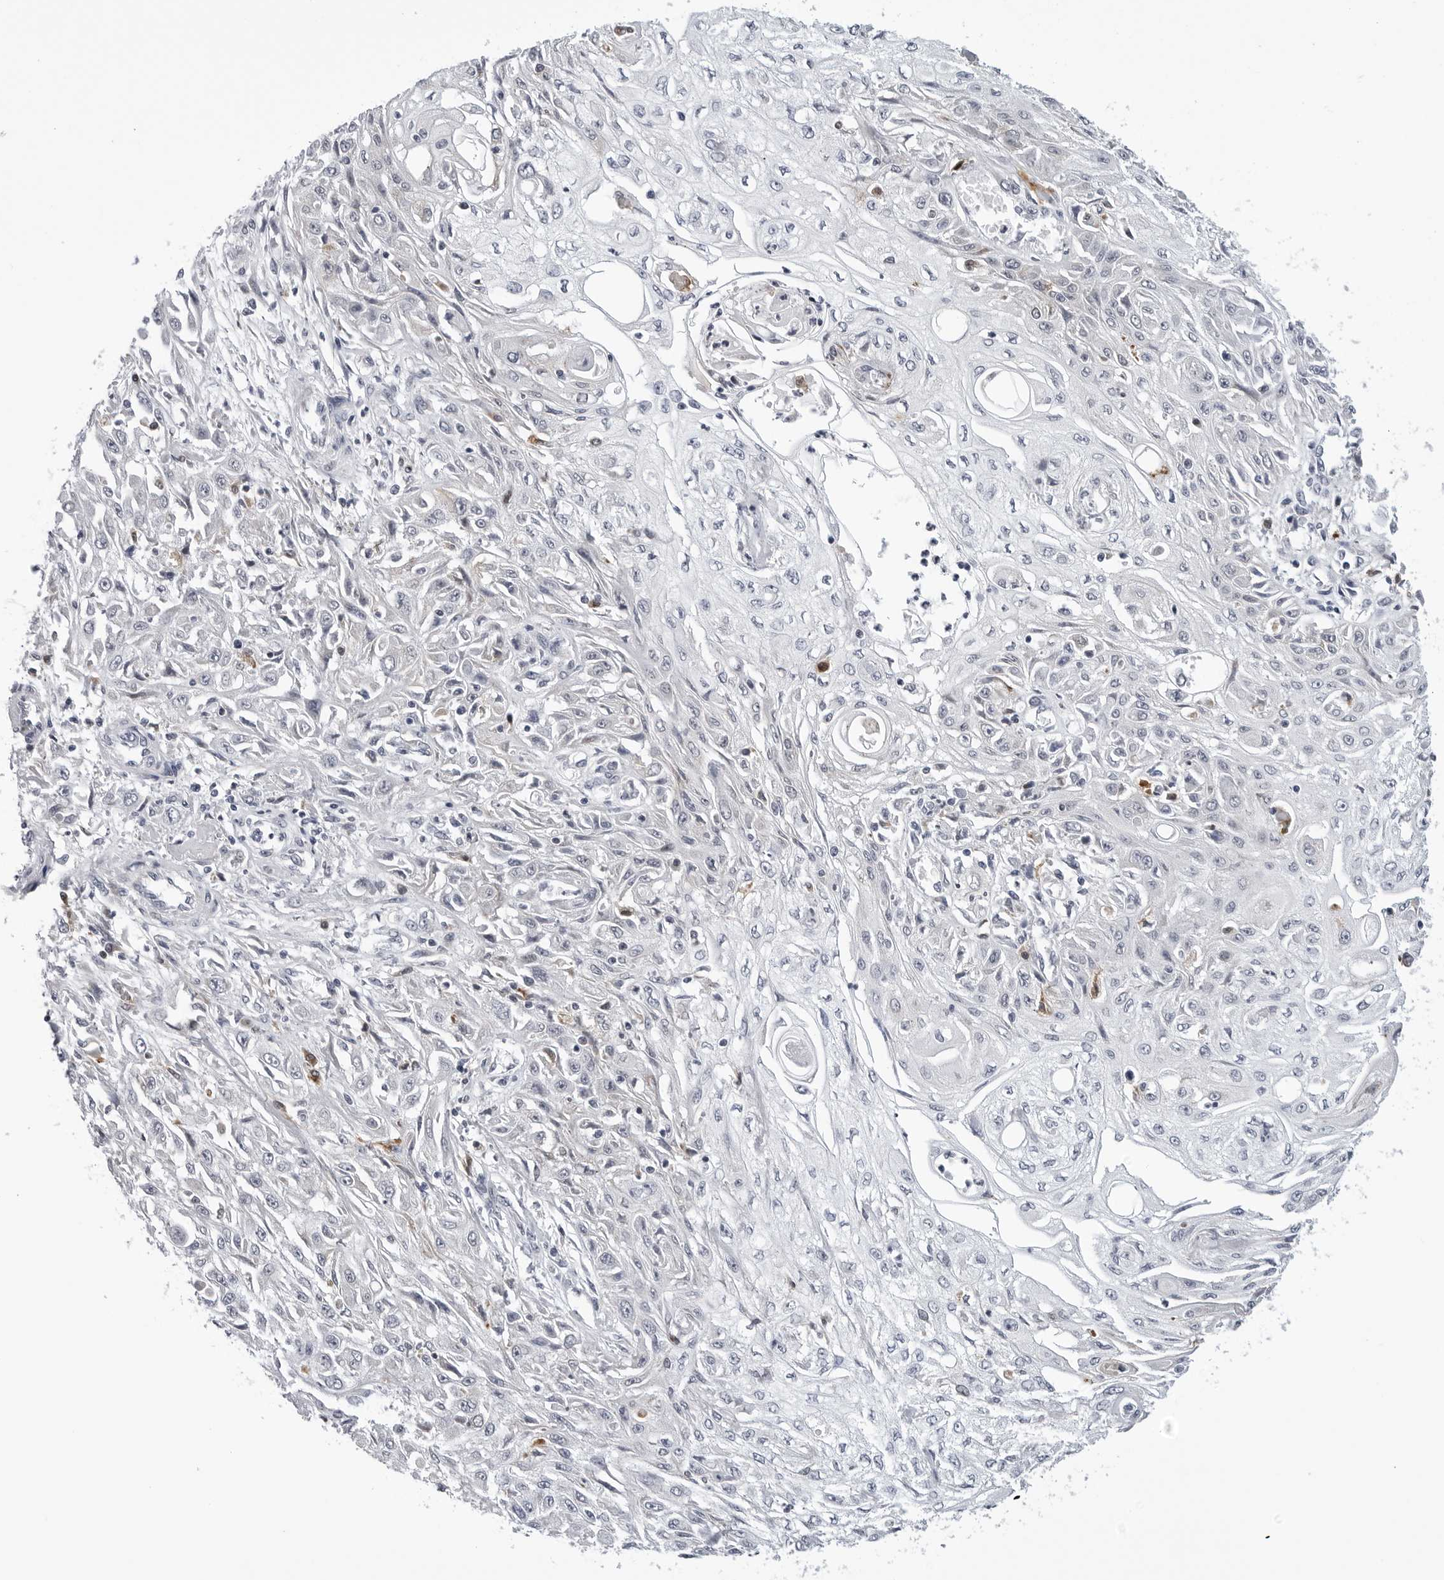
{"staining": {"intensity": "negative", "quantity": "none", "location": "none"}, "tissue": "skin cancer", "cell_type": "Tumor cells", "image_type": "cancer", "snomed": [{"axis": "morphology", "description": "Squamous cell carcinoma, NOS"}, {"axis": "morphology", "description": "Squamous cell carcinoma, metastatic, NOS"}, {"axis": "topography", "description": "Skin"}, {"axis": "topography", "description": "Lymph node"}], "caption": "Immunohistochemical staining of squamous cell carcinoma (skin) demonstrates no significant staining in tumor cells.", "gene": "CDK20", "patient": {"sex": "male", "age": 75}}